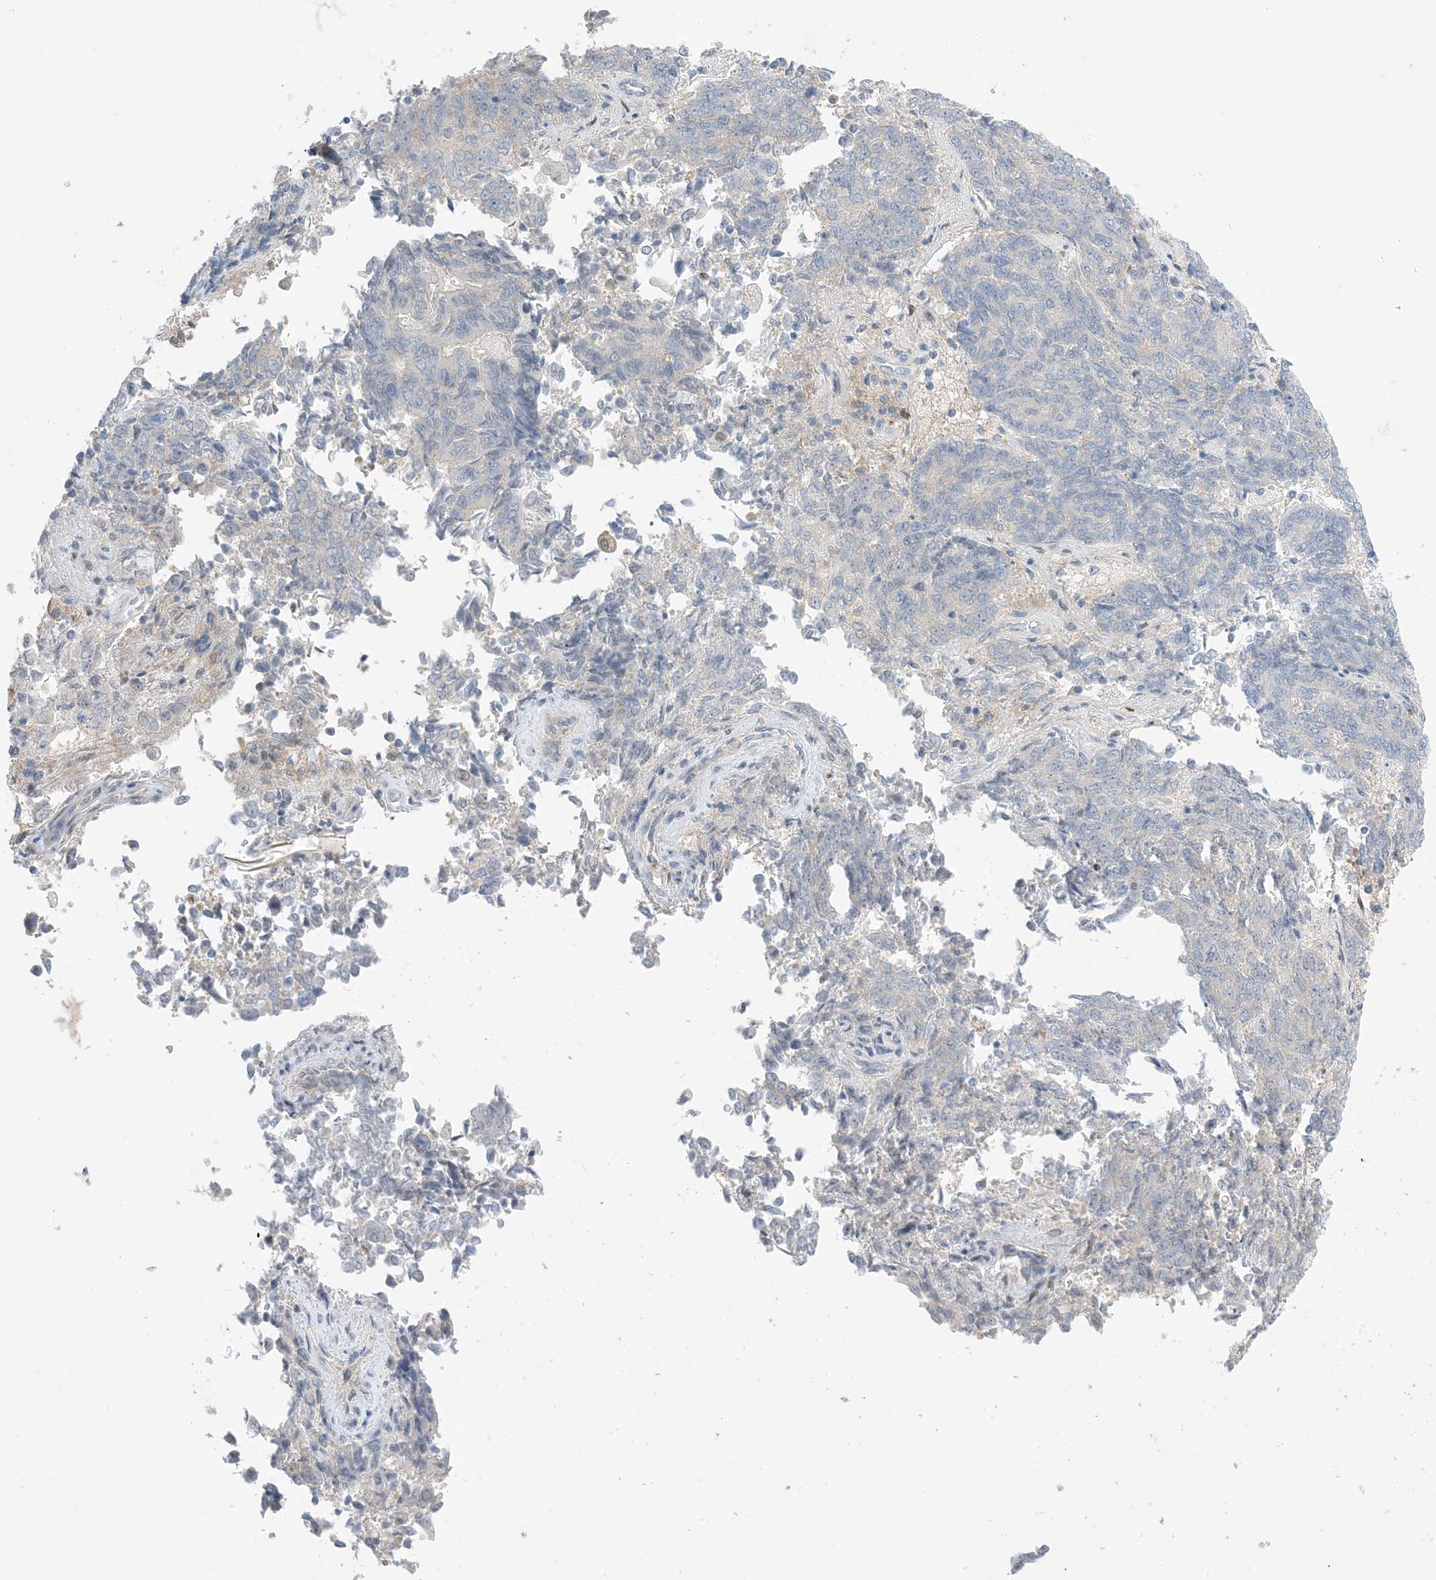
{"staining": {"intensity": "negative", "quantity": "none", "location": "none"}, "tissue": "endometrial cancer", "cell_type": "Tumor cells", "image_type": "cancer", "snomed": [{"axis": "morphology", "description": "Adenocarcinoma, NOS"}, {"axis": "topography", "description": "Endometrium"}], "caption": "Immunohistochemical staining of human endometrial cancer (adenocarcinoma) exhibits no significant expression in tumor cells. Brightfield microscopy of immunohistochemistry stained with DAB (3,3'-diaminobenzidine) (brown) and hematoxylin (blue), captured at high magnification.", "gene": "KIFBP", "patient": {"sex": "female", "age": 80}}